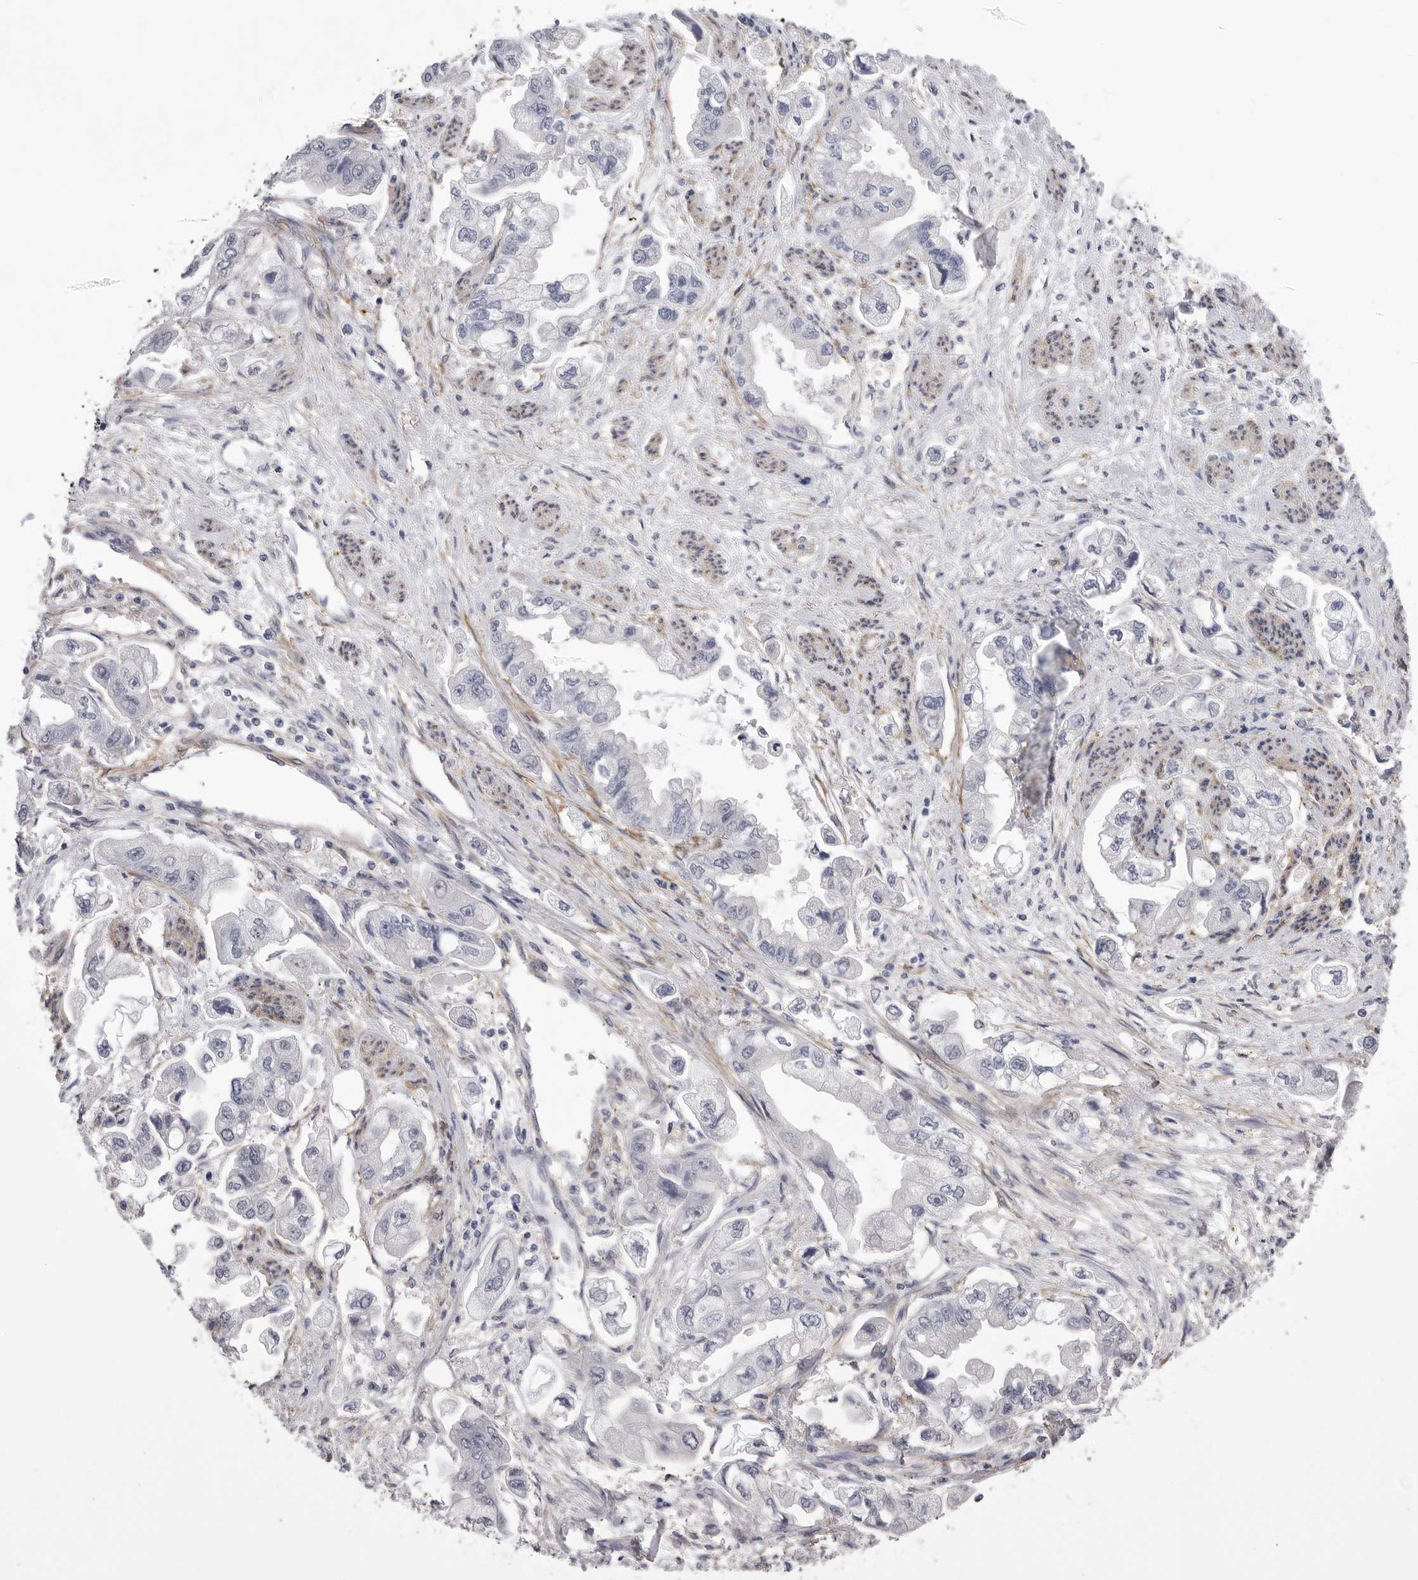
{"staining": {"intensity": "negative", "quantity": "none", "location": "none"}, "tissue": "stomach cancer", "cell_type": "Tumor cells", "image_type": "cancer", "snomed": [{"axis": "morphology", "description": "Adenocarcinoma, NOS"}, {"axis": "topography", "description": "Stomach"}], "caption": "Immunohistochemical staining of stomach cancer (adenocarcinoma) exhibits no significant positivity in tumor cells.", "gene": "AKAP12", "patient": {"sex": "male", "age": 62}}